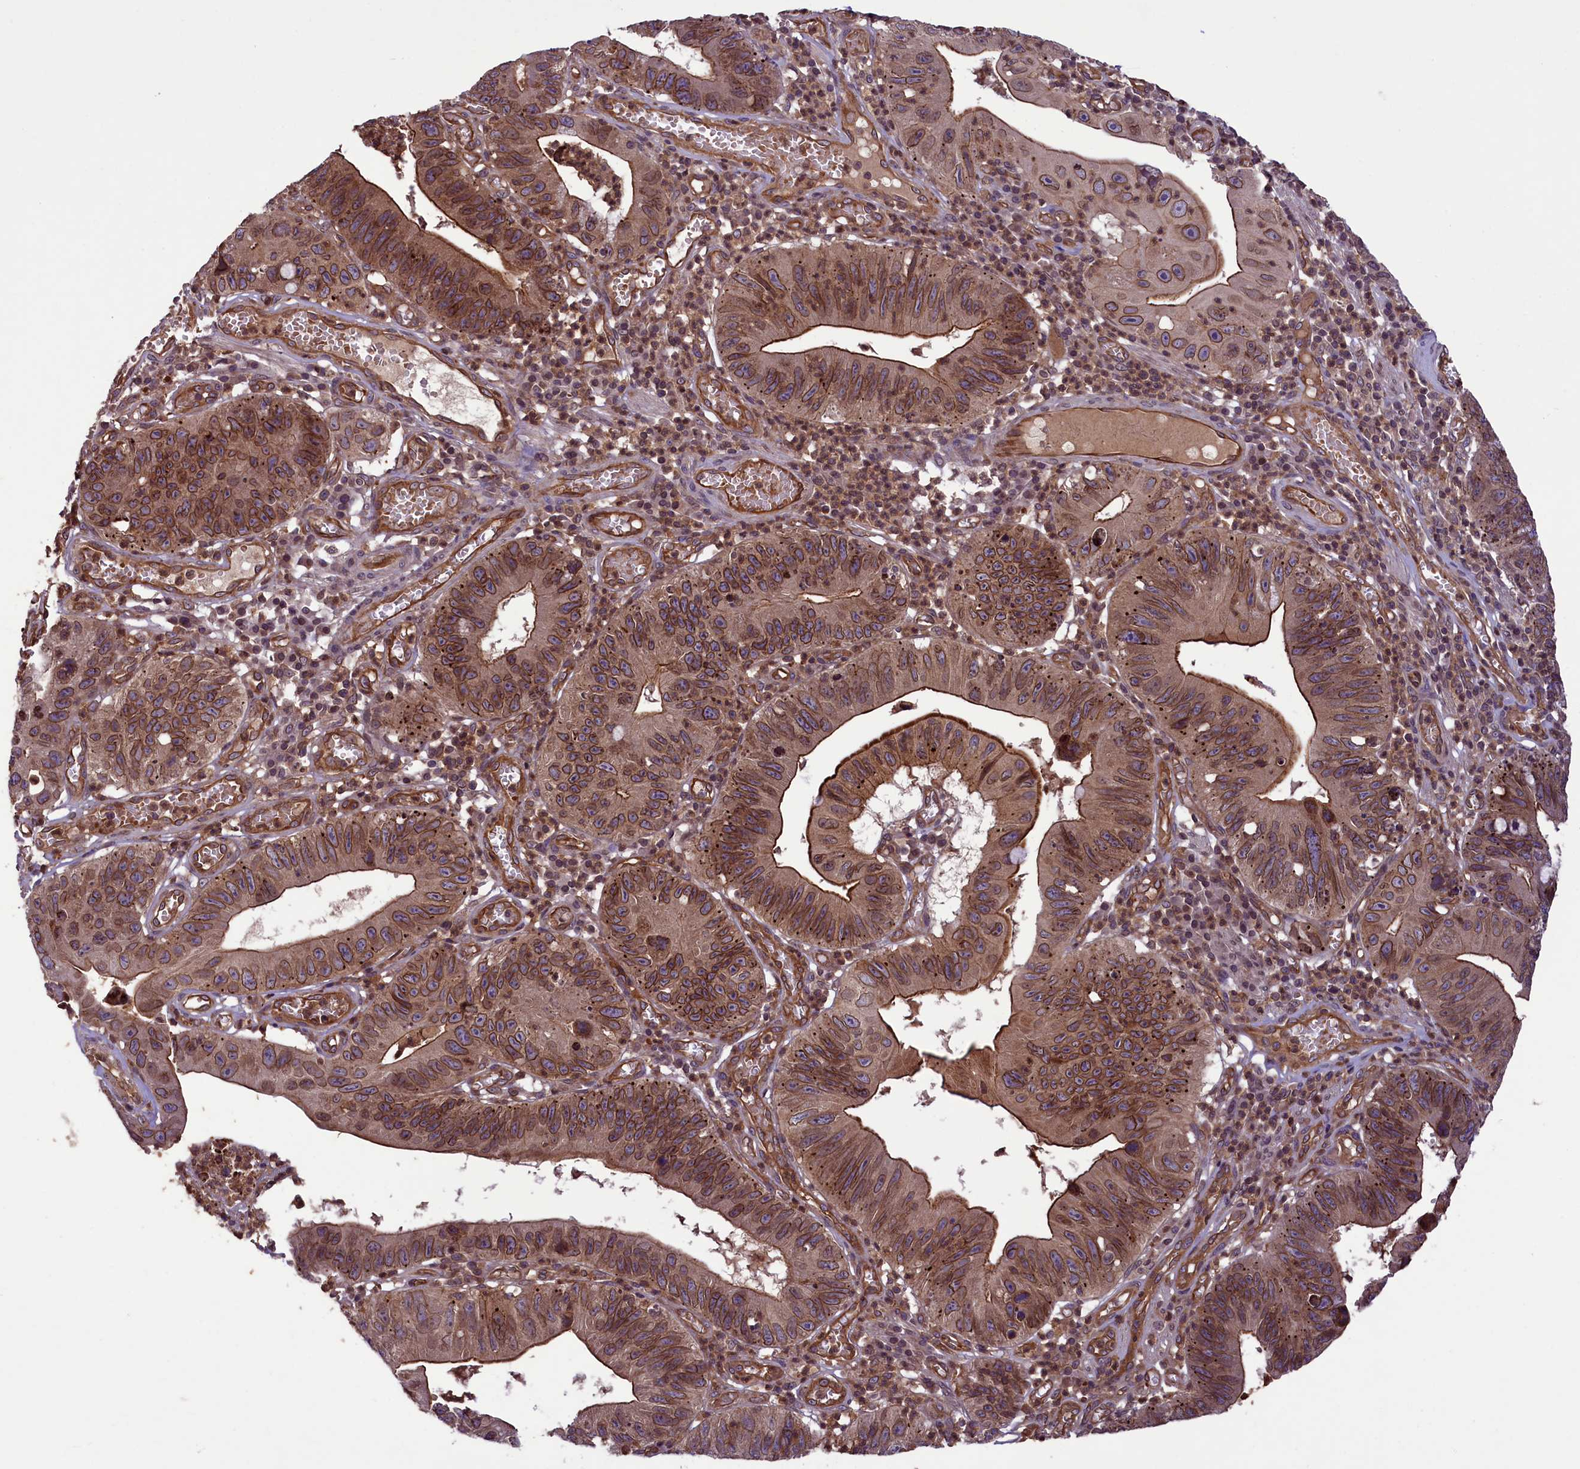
{"staining": {"intensity": "moderate", "quantity": ">75%", "location": "cytoplasmic/membranous,nuclear"}, "tissue": "stomach cancer", "cell_type": "Tumor cells", "image_type": "cancer", "snomed": [{"axis": "morphology", "description": "Adenocarcinoma, NOS"}, {"axis": "topography", "description": "Stomach"}], "caption": "Stomach cancer stained with a brown dye displays moderate cytoplasmic/membranous and nuclear positive expression in about >75% of tumor cells.", "gene": "CCDC125", "patient": {"sex": "male", "age": 59}}